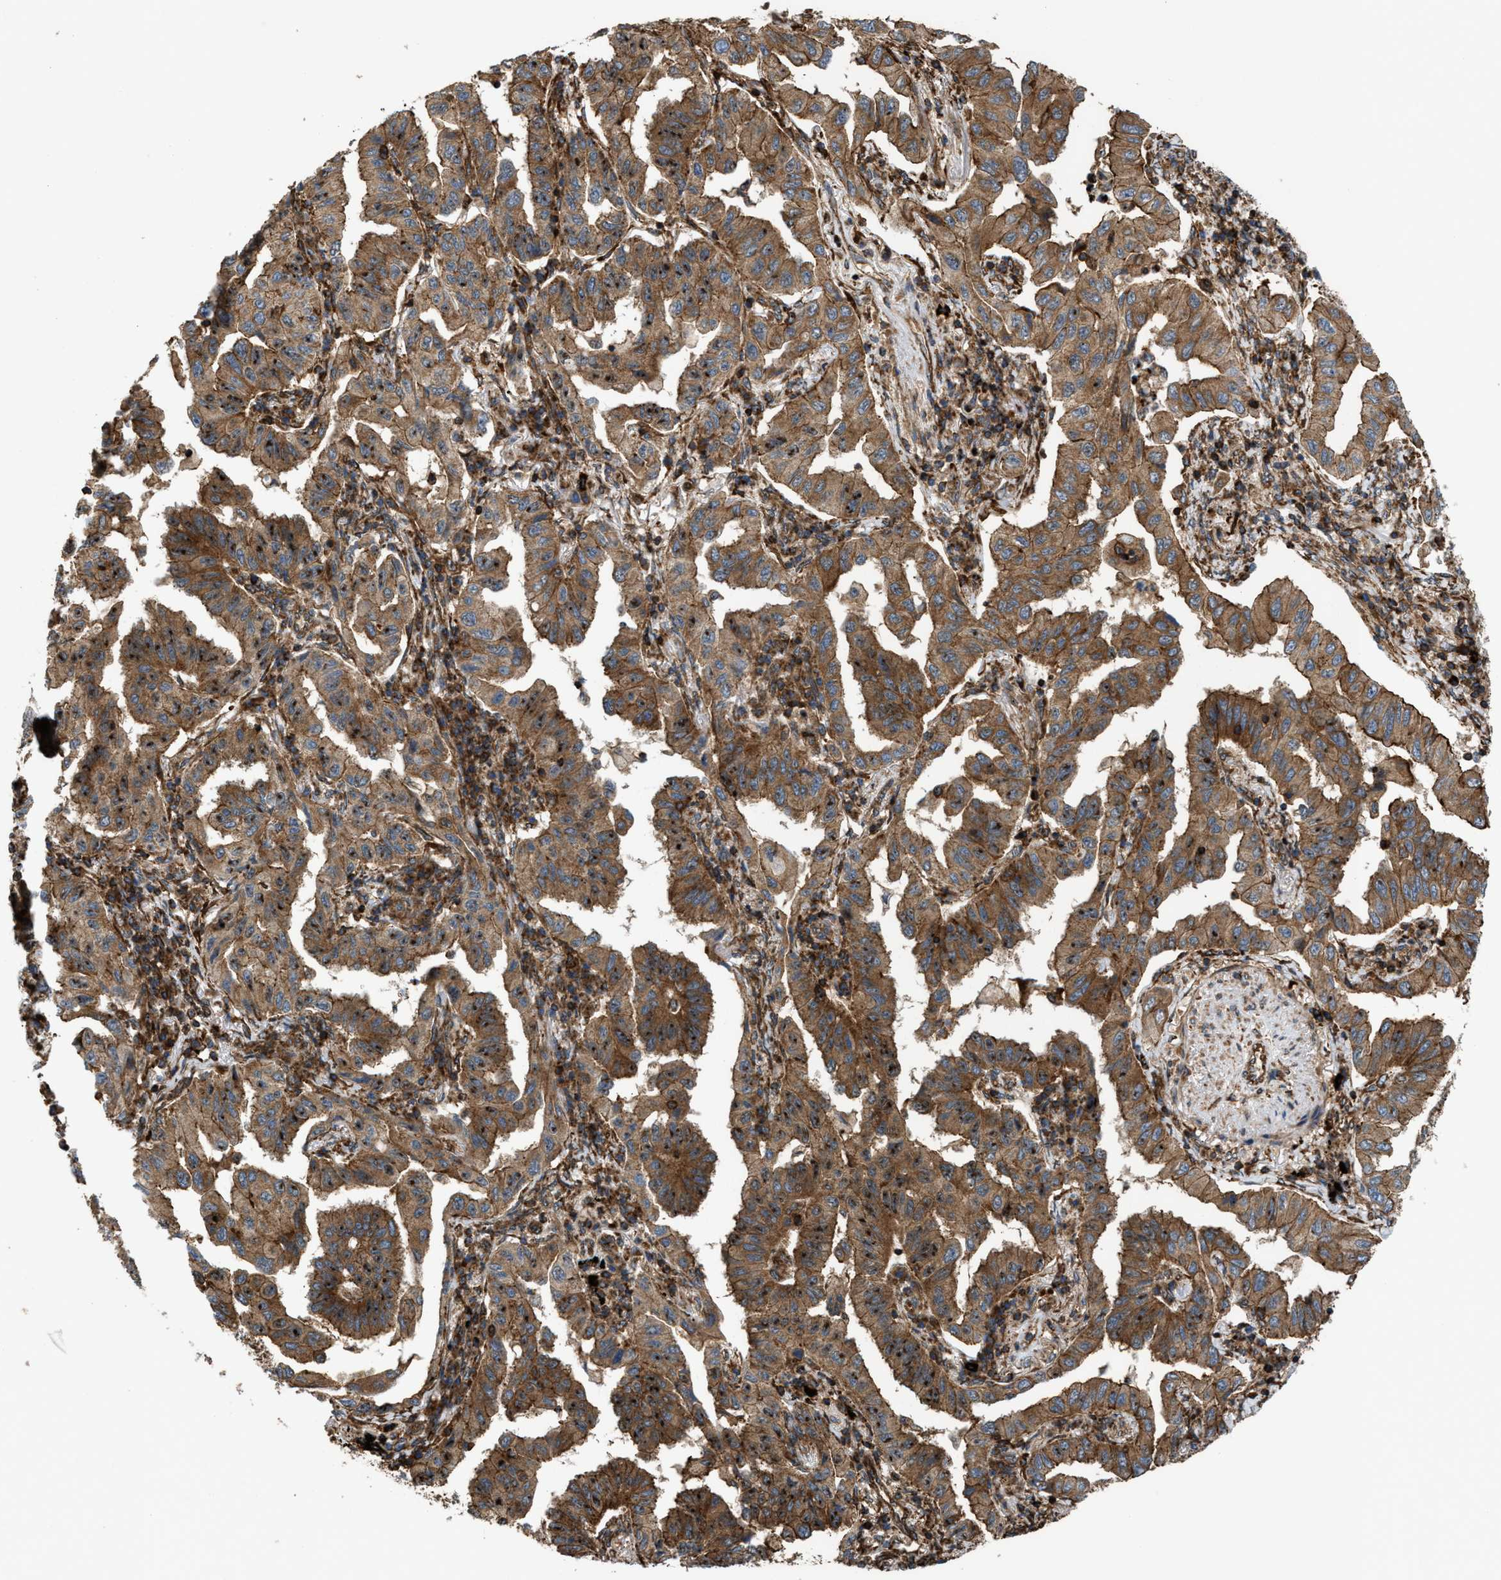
{"staining": {"intensity": "moderate", "quantity": ">75%", "location": "cytoplasmic/membranous,nuclear"}, "tissue": "lung cancer", "cell_type": "Tumor cells", "image_type": "cancer", "snomed": [{"axis": "morphology", "description": "Adenocarcinoma, NOS"}, {"axis": "topography", "description": "Lung"}], "caption": "Immunohistochemistry (DAB (3,3'-diaminobenzidine)) staining of lung cancer (adenocarcinoma) reveals moderate cytoplasmic/membranous and nuclear protein staining in approximately >75% of tumor cells.", "gene": "EGLN1", "patient": {"sex": "female", "age": 65}}